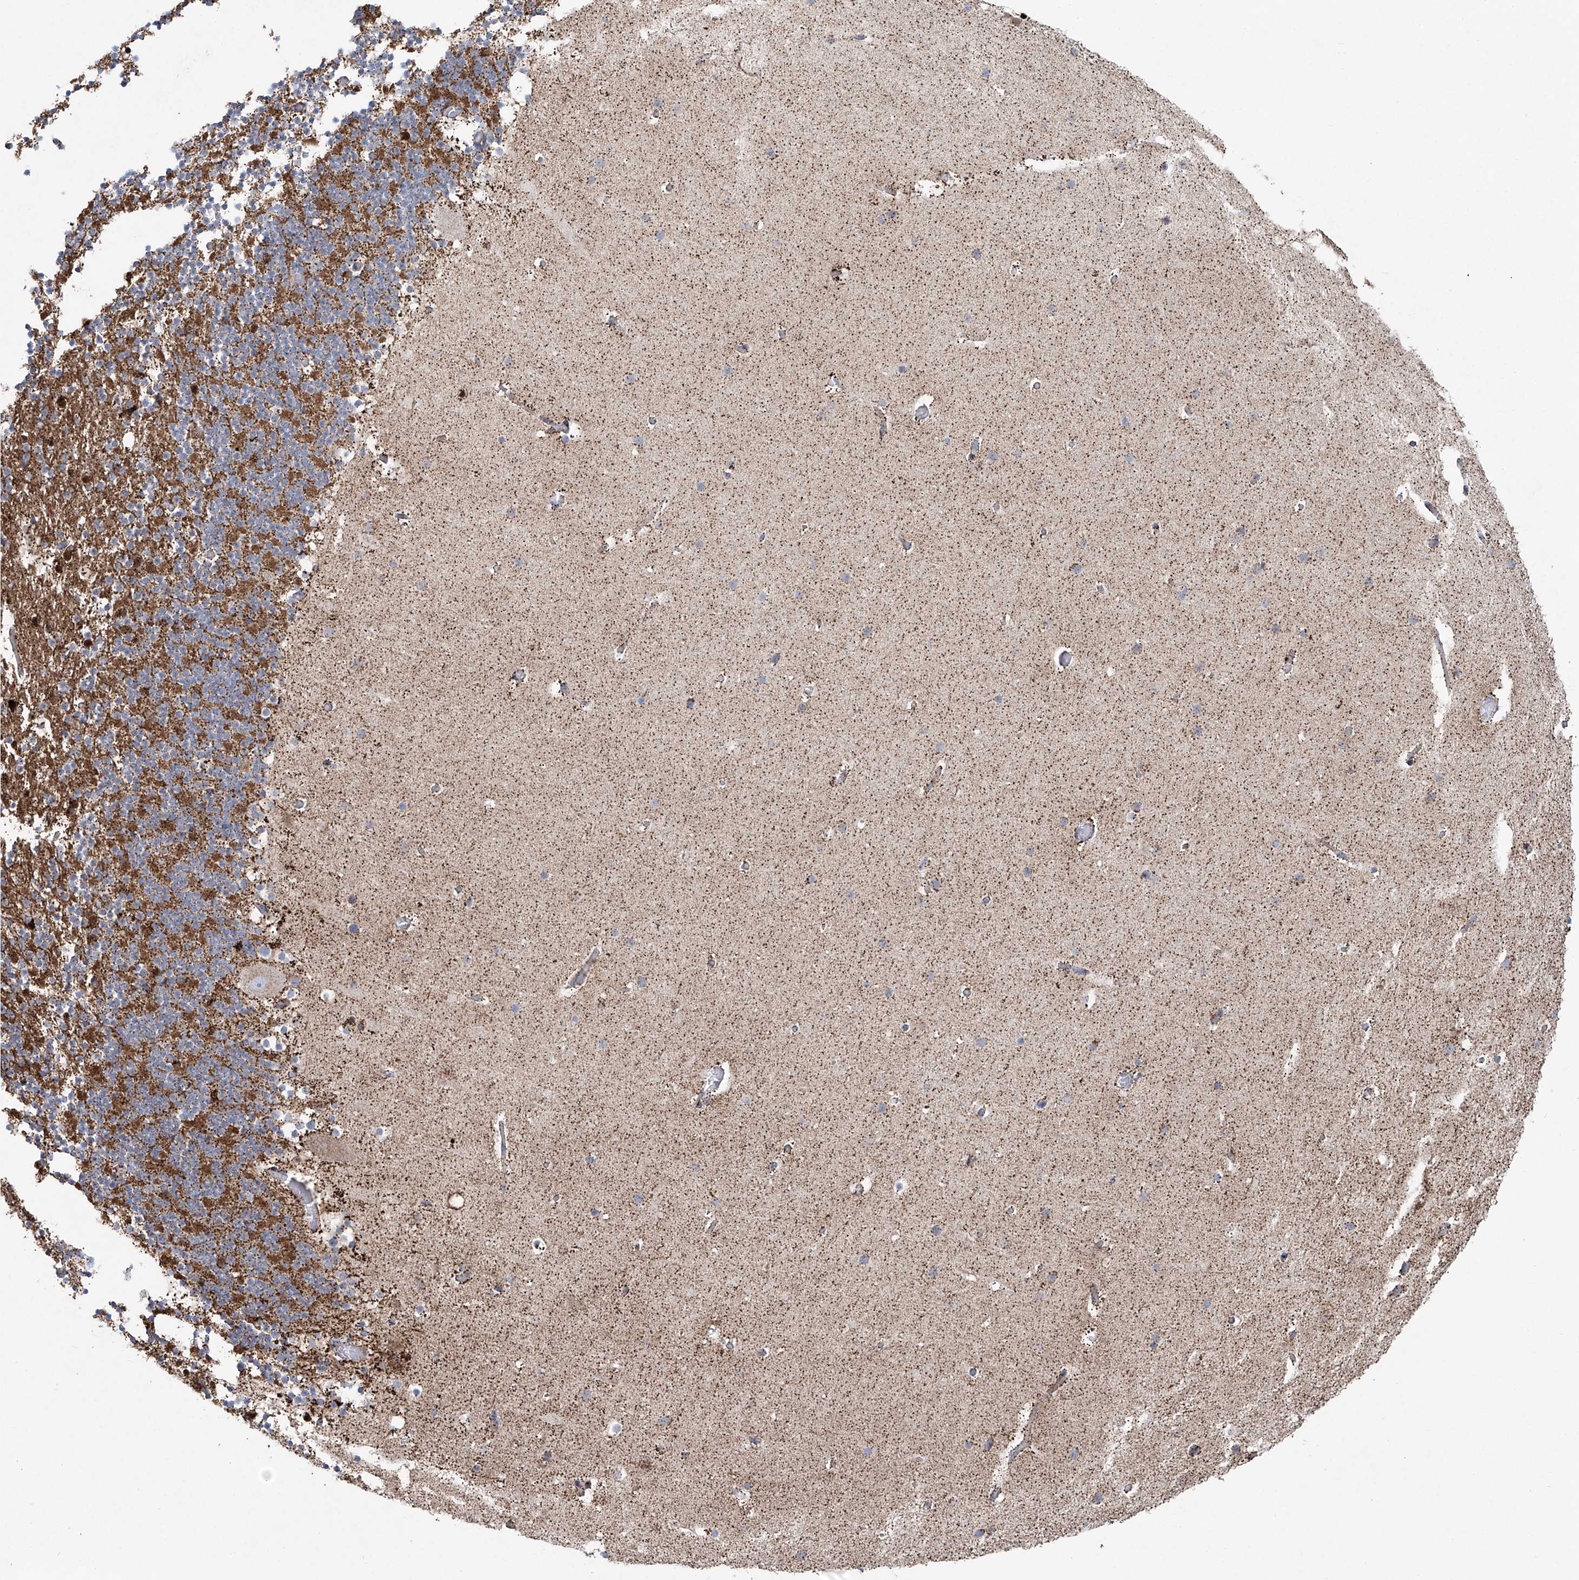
{"staining": {"intensity": "moderate", "quantity": "<25%", "location": "cytoplasmic/membranous"}, "tissue": "cerebellum", "cell_type": "Cells in granular layer", "image_type": "normal", "snomed": [{"axis": "morphology", "description": "Normal tissue, NOS"}, {"axis": "topography", "description": "Cerebellum"}], "caption": "A brown stain shows moderate cytoplasmic/membranous positivity of a protein in cells in granular layer of benign human cerebellum. Immunohistochemistry (ihc) stains the protein of interest in brown and the nuclei are stained blue.", "gene": "ALDH6A1", "patient": {"sex": "male", "age": 57}}